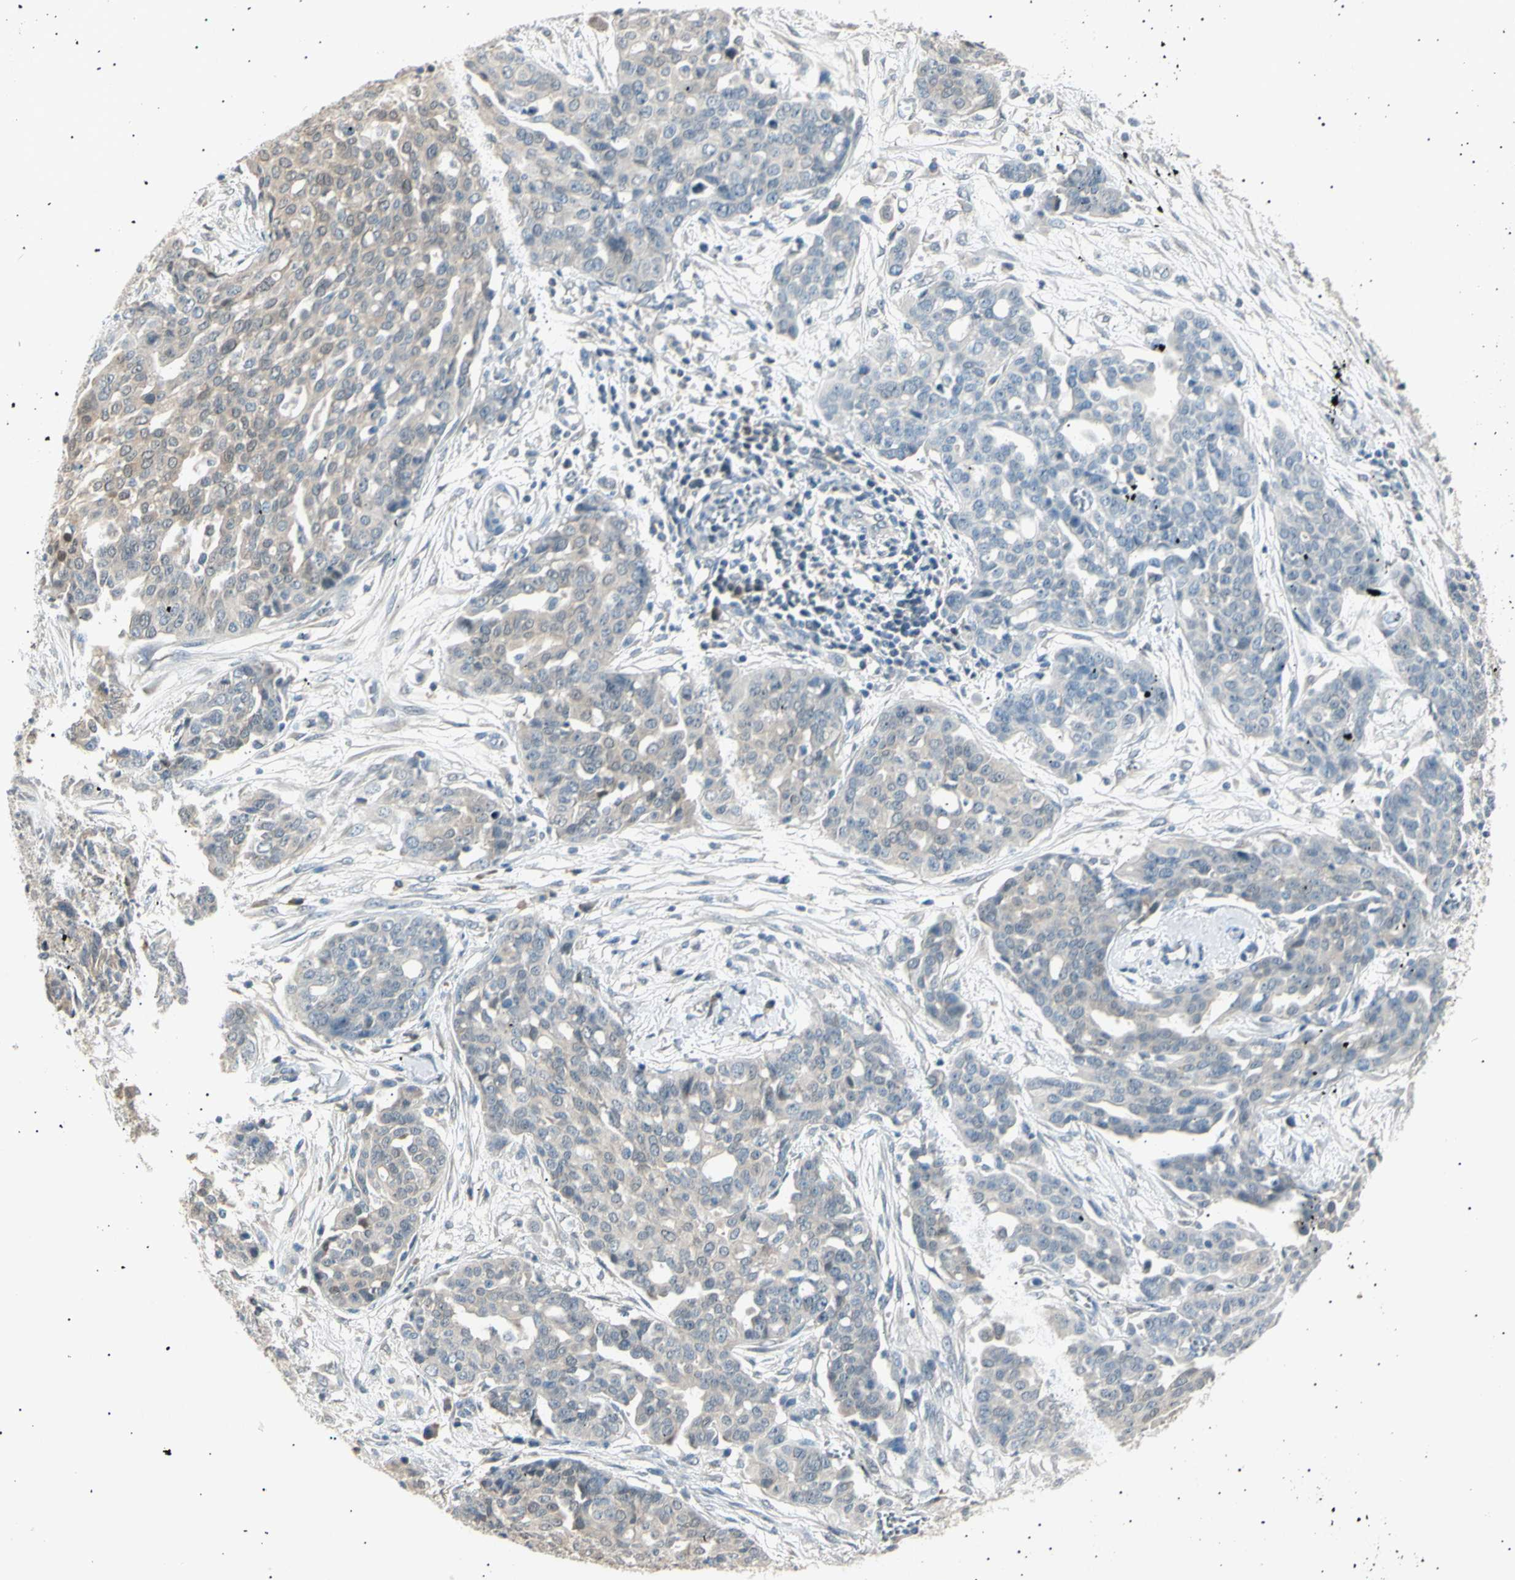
{"staining": {"intensity": "weak", "quantity": "25%-75%", "location": "cytoplasmic/membranous"}, "tissue": "ovarian cancer", "cell_type": "Tumor cells", "image_type": "cancer", "snomed": [{"axis": "morphology", "description": "Cystadenocarcinoma, serous, NOS"}, {"axis": "topography", "description": "Soft tissue"}, {"axis": "topography", "description": "Ovary"}], "caption": "Ovarian serous cystadenocarcinoma stained for a protein (brown) shows weak cytoplasmic/membranous positive expression in about 25%-75% of tumor cells.", "gene": "LHPP", "patient": {"sex": "female", "age": 57}}